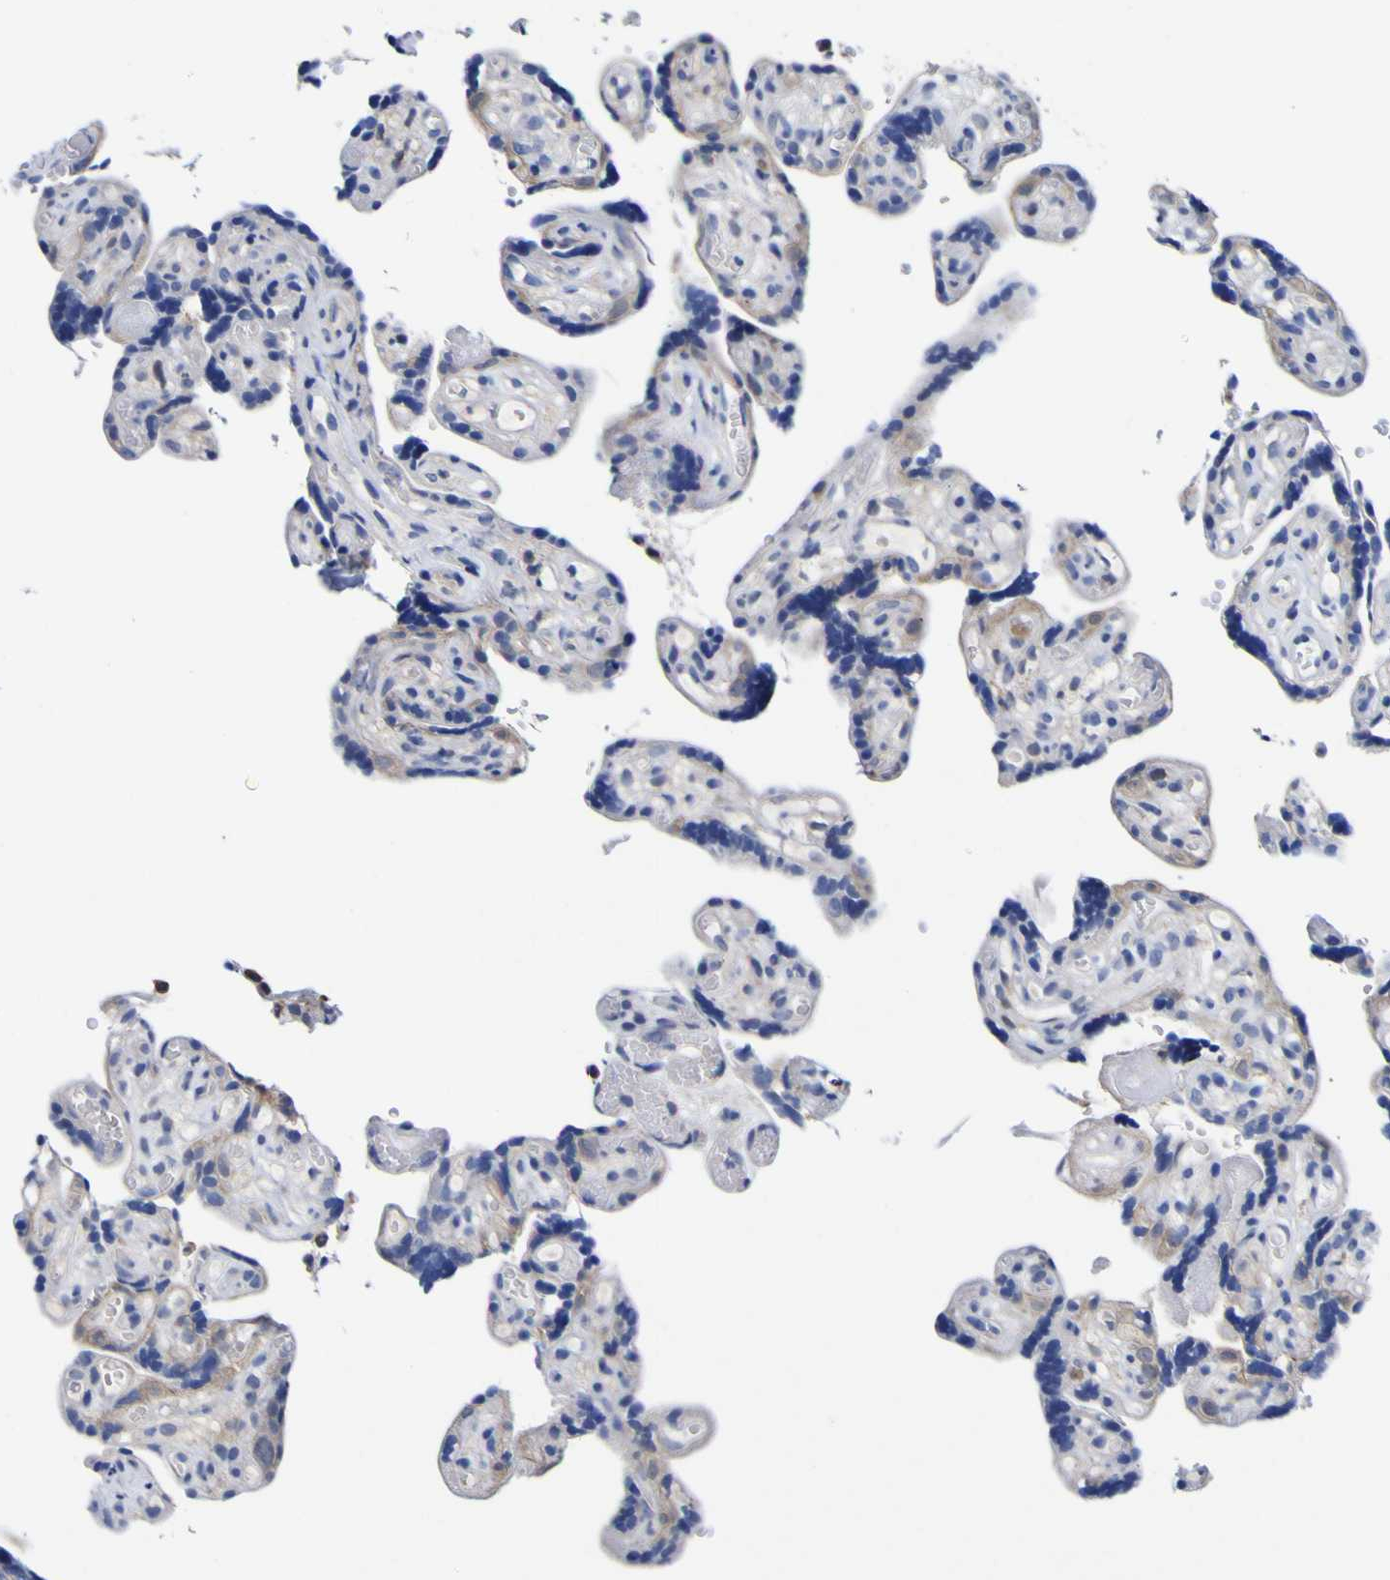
{"staining": {"intensity": "weak", "quantity": "<25%", "location": "cytoplasmic/membranous"}, "tissue": "placenta", "cell_type": "Decidual cells", "image_type": "normal", "snomed": [{"axis": "morphology", "description": "Normal tissue, NOS"}, {"axis": "topography", "description": "Placenta"}], "caption": "High power microscopy image of an IHC photomicrograph of unremarkable placenta, revealing no significant staining in decidual cells.", "gene": "CASP6", "patient": {"sex": "female", "age": 30}}